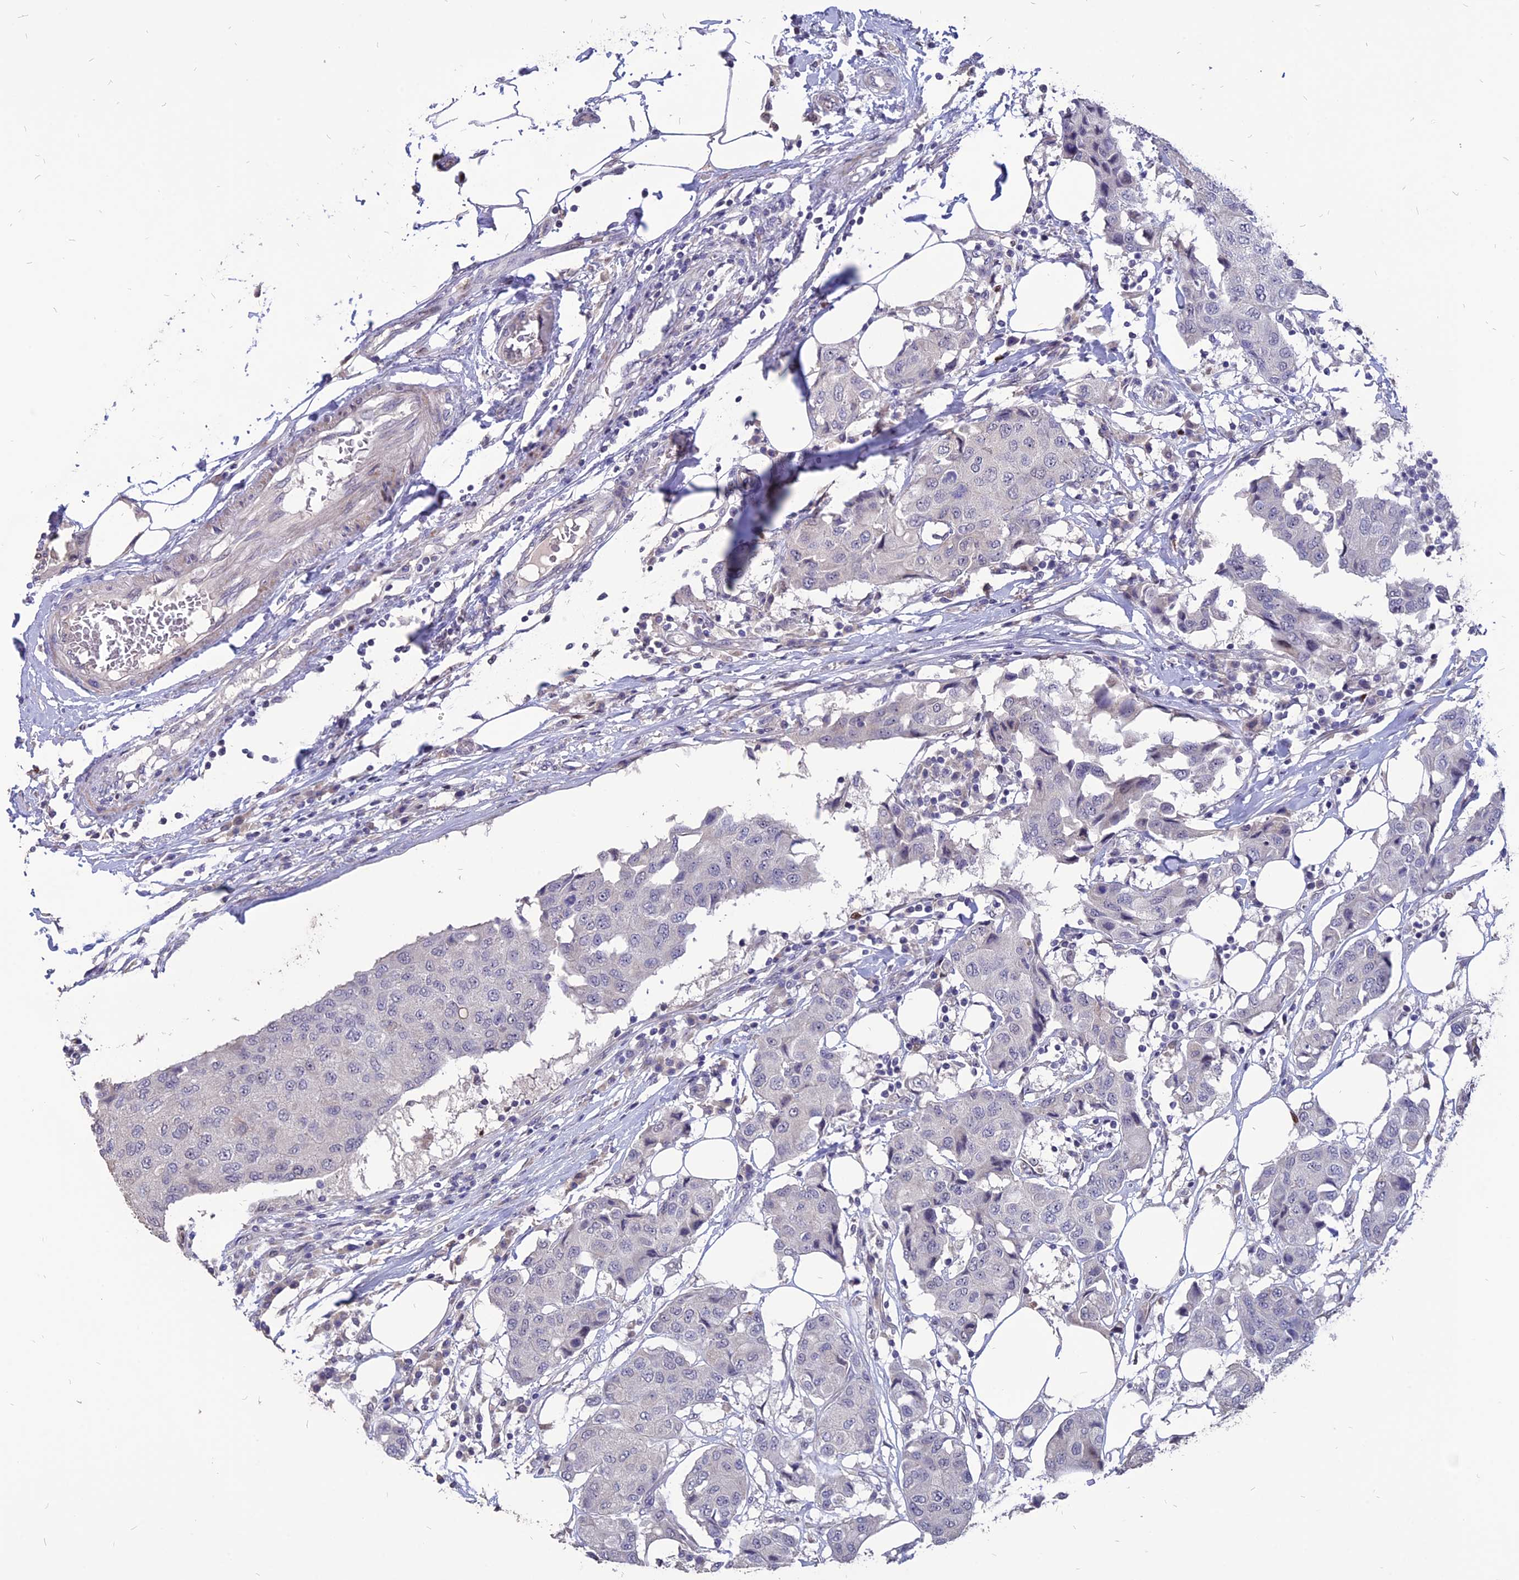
{"staining": {"intensity": "negative", "quantity": "none", "location": "none"}, "tissue": "breast cancer", "cell_type": "Tumor cells", "image_type": "cancer", "snomed": [{"axis": "morphology", "description": "Duct carcinoma"}, {"axis": "topography", "description": "Breast"}], "caption": "Human breast cancer stained for a protein using immunohistochemistry (IHC) demonstrates no staining in tumor cells.", "gene": "TMEM263", "patient": {"sex": "female", "age": 80}}